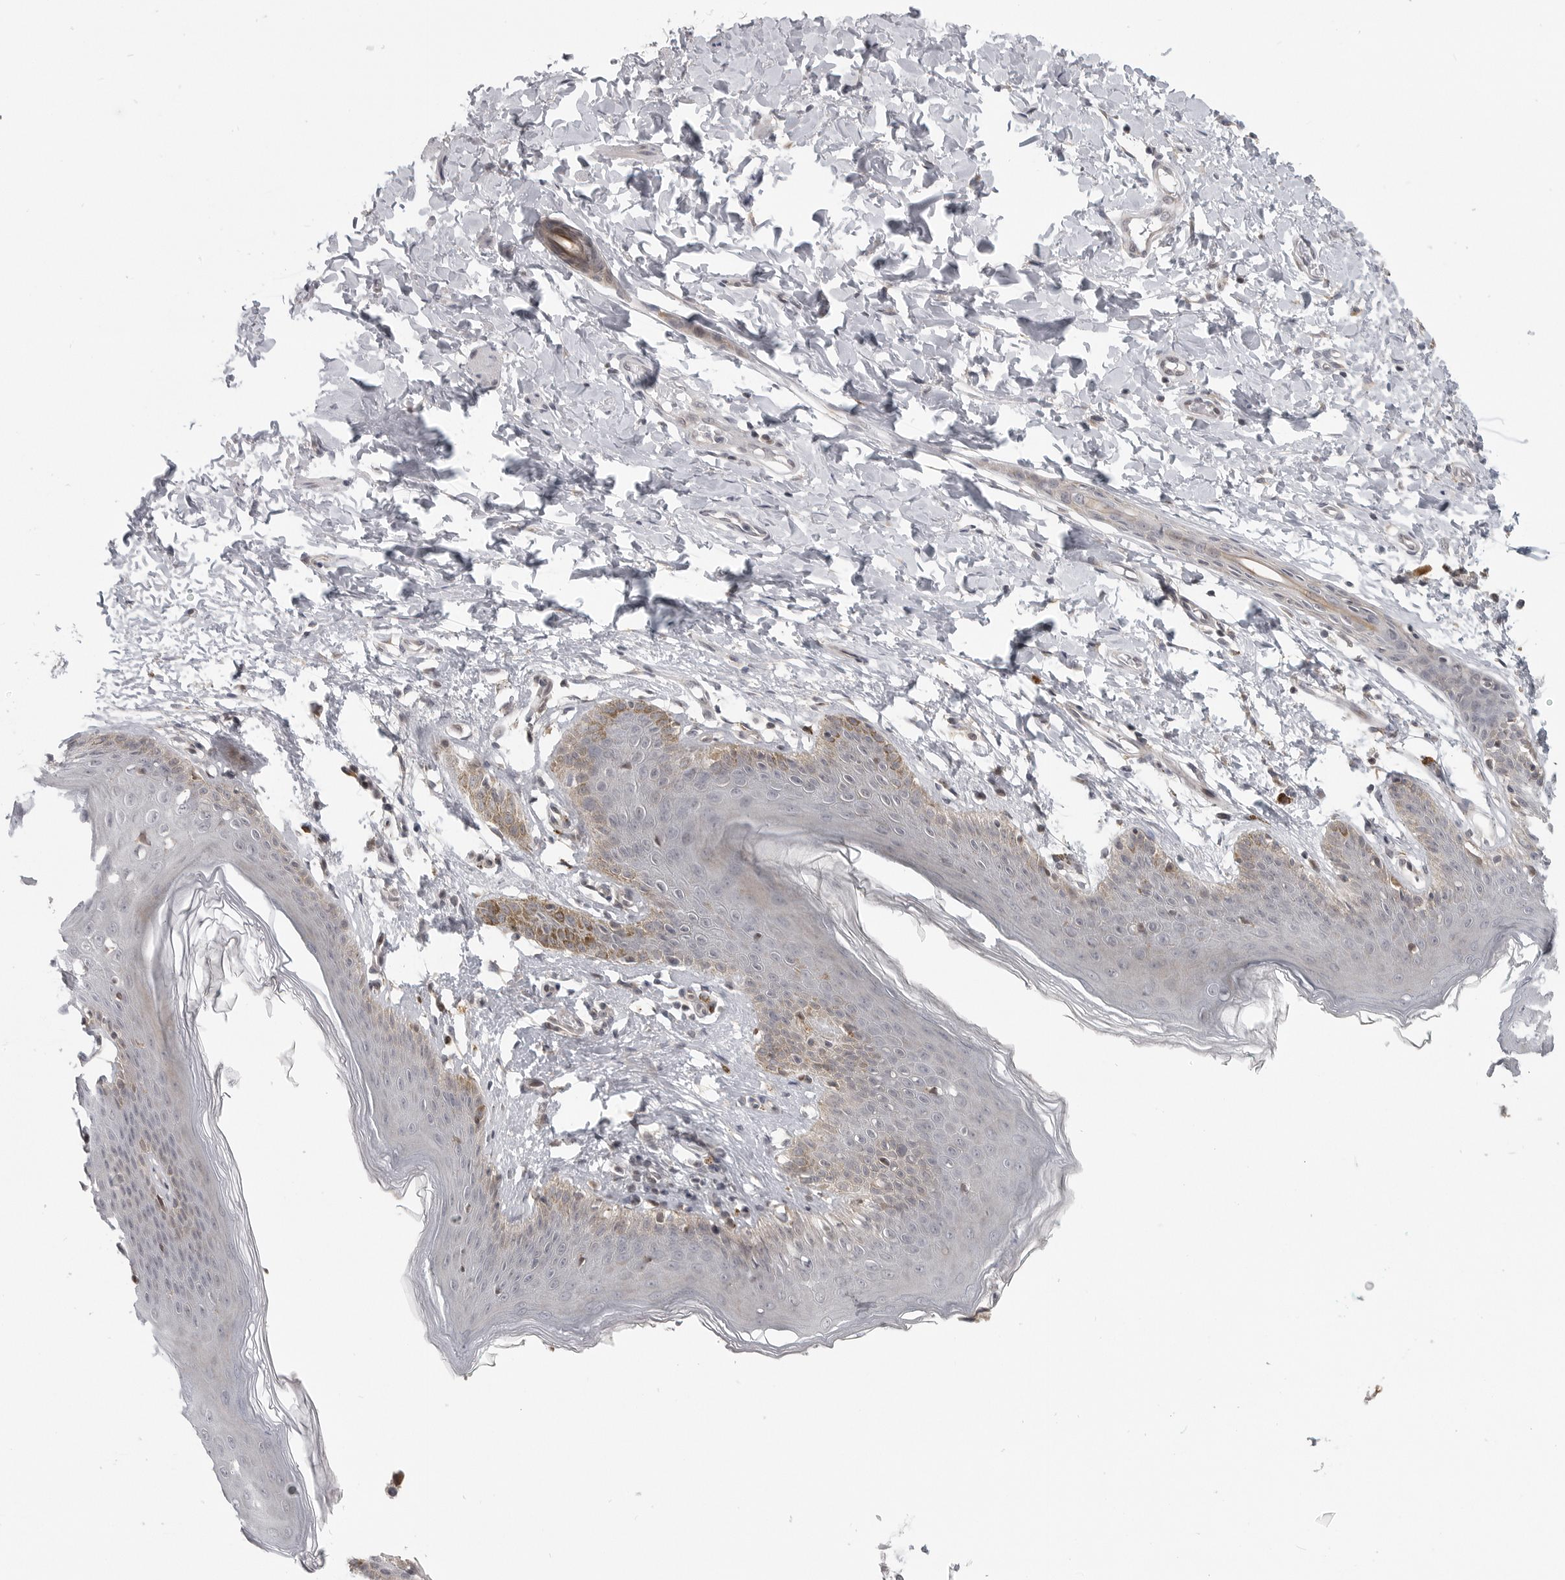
{"staining": {"intensity": "moderate", "quantity": "<25%", "location": "cytoplasmic/membranous,nuclear"}, "tissue": "skin", "cell_type": "Epidermal cells", "image_type": "normal", "snomed": [{"axis": "morphology", "description": "Normal tissue, NOS"}, {"axis": "topography", "description": "Vulva"}], "caption": "High-power microscopy captured an immunohistochemistry photomicrograph of benign skin, revealing moderate cytoplasmic/membranous,nuclear expression in about <25% of epidermal cells. Immunohistochemistry stains the protein of interest in brown and the nuclei are stained blue.", "gene": "CEP295NL", "patient": {"sex": "female", "age": 66}}